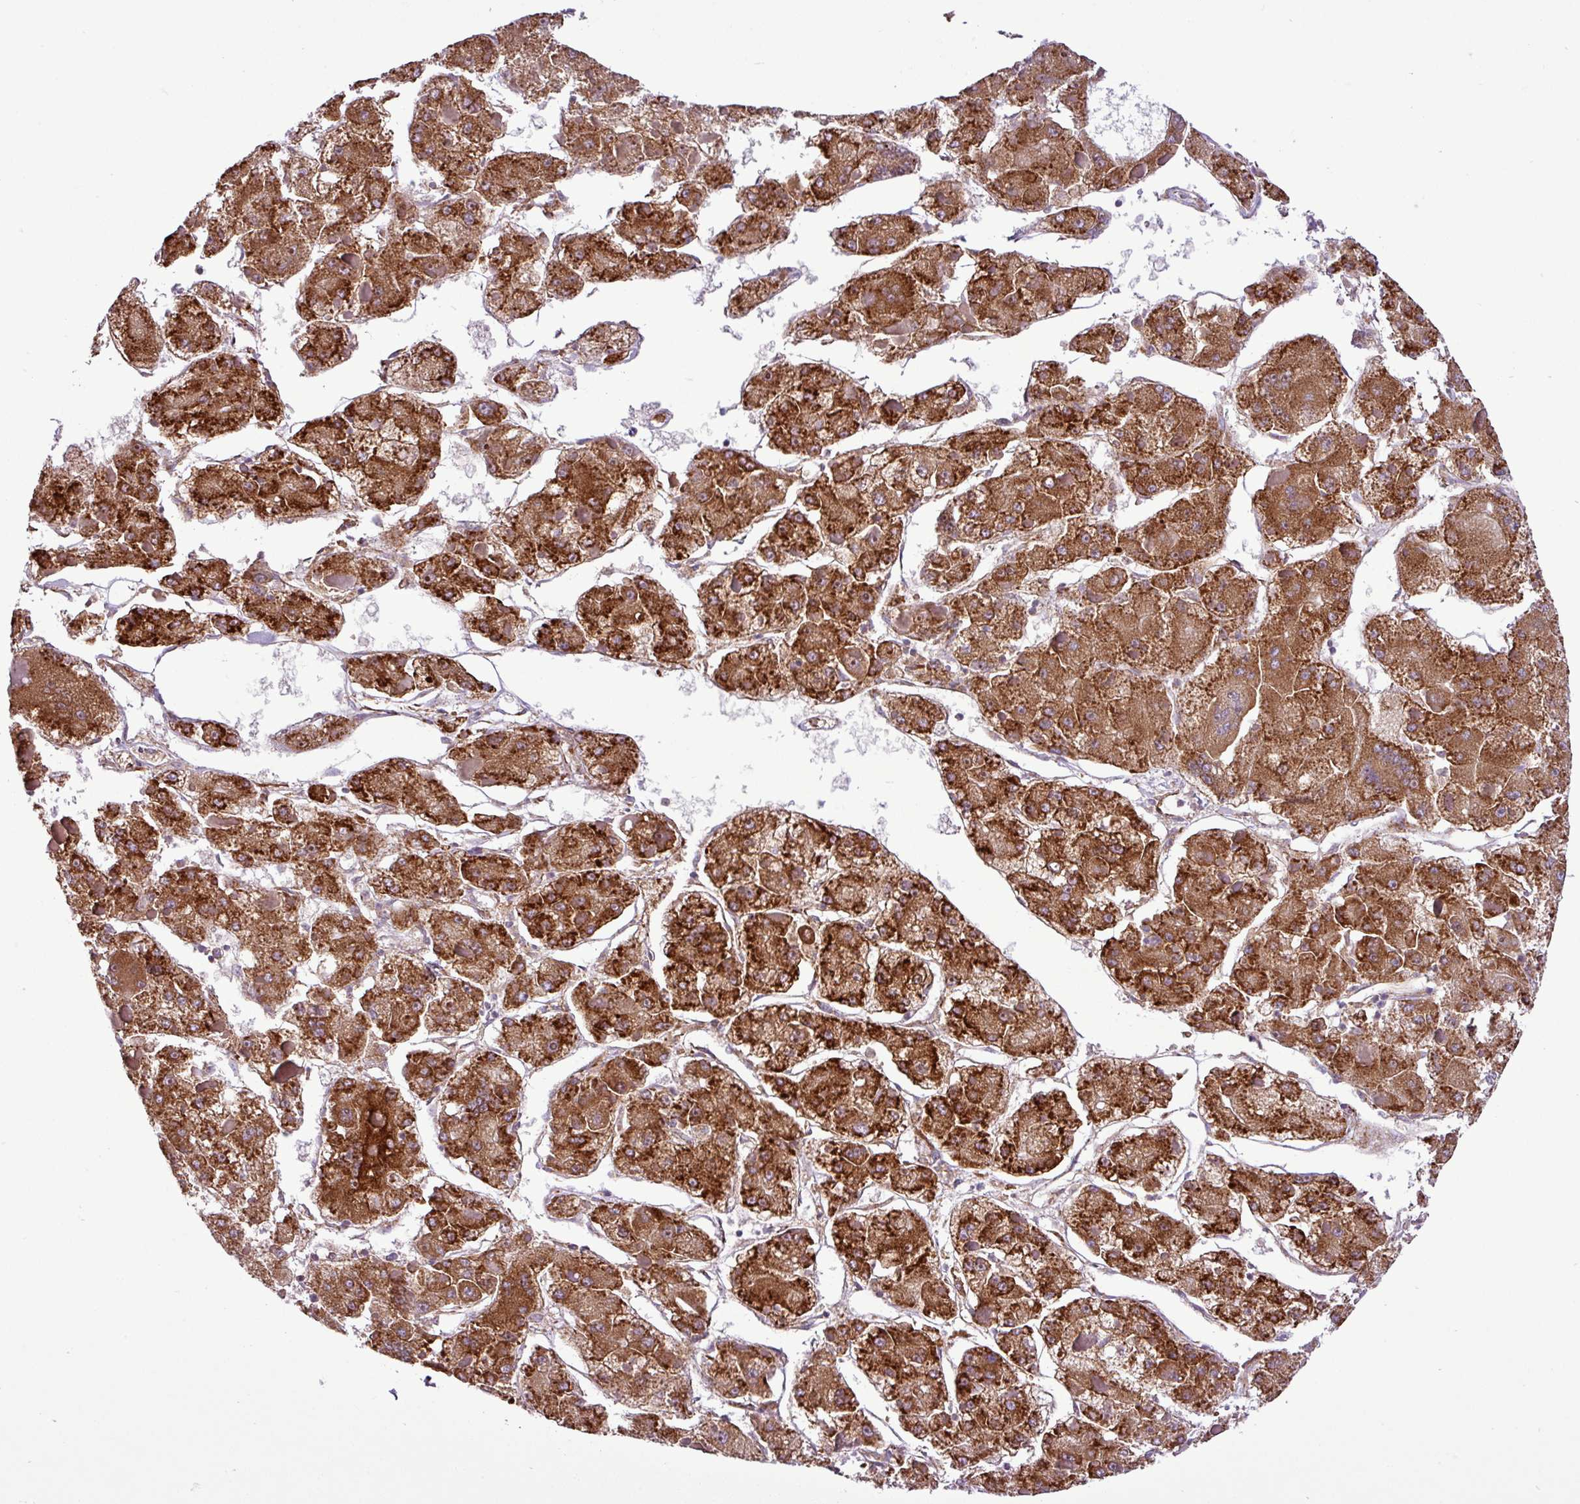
{"staining": {"intensity": "strong", "quantity": ">75%", "location": "cytoplasmic/membranous"}, "tissue": "liver cancer", "cell_type": "Tumor cells", "image_type": "cancer", "snomed": [{"axis": "morphology", "description": "Carcinoma, Hepatocellular, NOS"}, {"axis": "topography", "description": "Liver"}], "caption": "Immunohistochemical staining of hepatocellular carcinoma (liver) exhibits high levels of strong cytoplasmic/membranous protein staining in approximately >75% of tumor cells. (DAB (3,3'-diaminobenzidine) IHC, brown staining for protein, blue staining for nuclei).", "gene": "RPL13", "patient": {"sex": "female", "age": 73}}